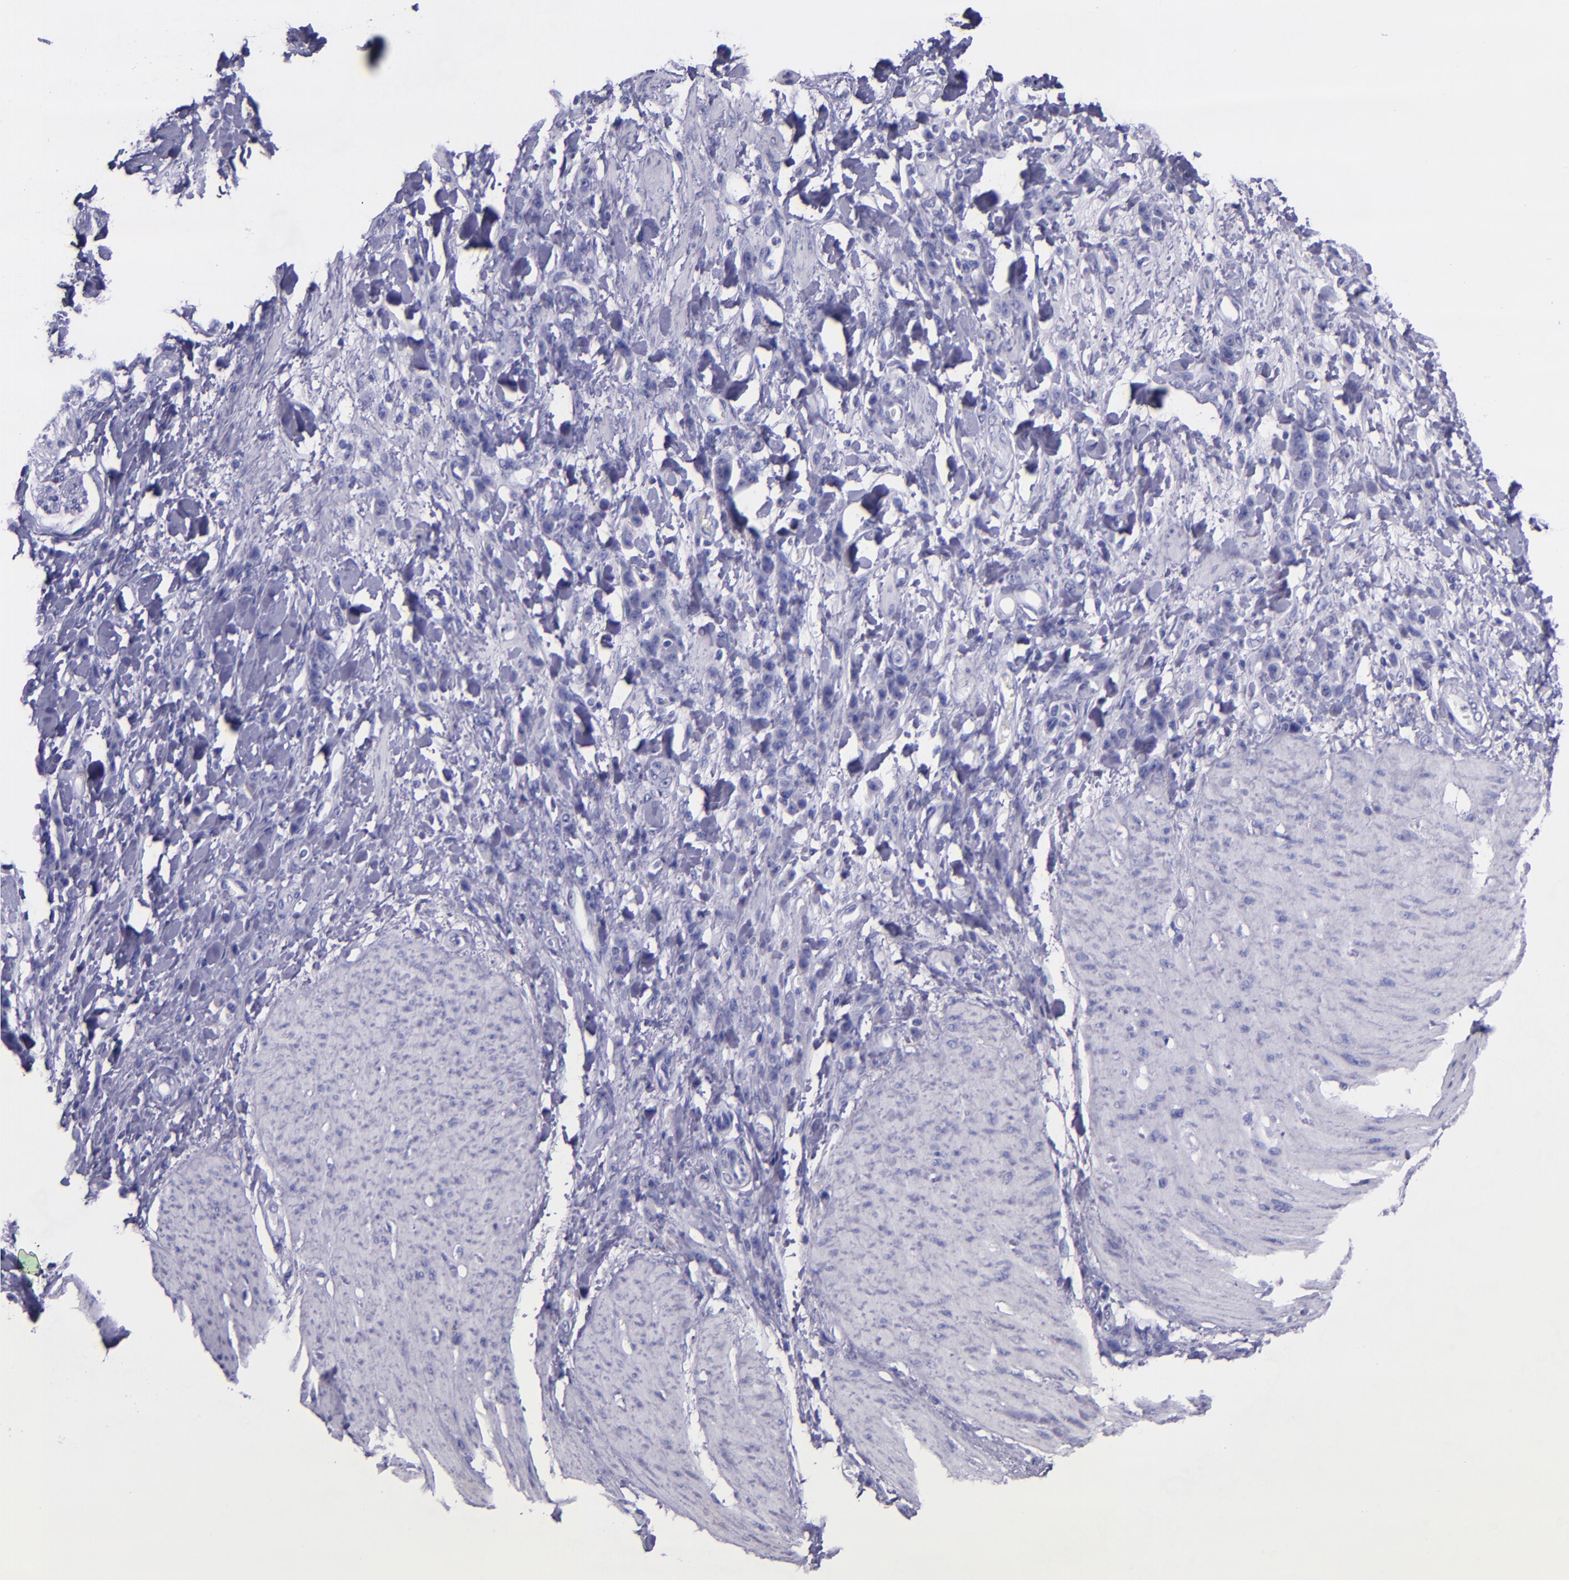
{"staining": {"intensity": "negative", "quantity": "none", "location": "none"}, "tissue": "stomach cancer", "cell_type": "Tumor cells", "image_type": "cancer", "snomed": [{"axis": "morphology", "description": "Normal tissue, NOS"}, {"axis": "morphology", "description": "Adenocarcinoma, NOS"}, {"axis": "topography", "description": "Stomach"}], "caption": "This is an immunohistochemistry (IHC) histopathology image of human stomach adenocarcinoma. There is no expression in tumor cells.", "gene": "SLPI", "patient": {"sex": "male", "age": 82}}